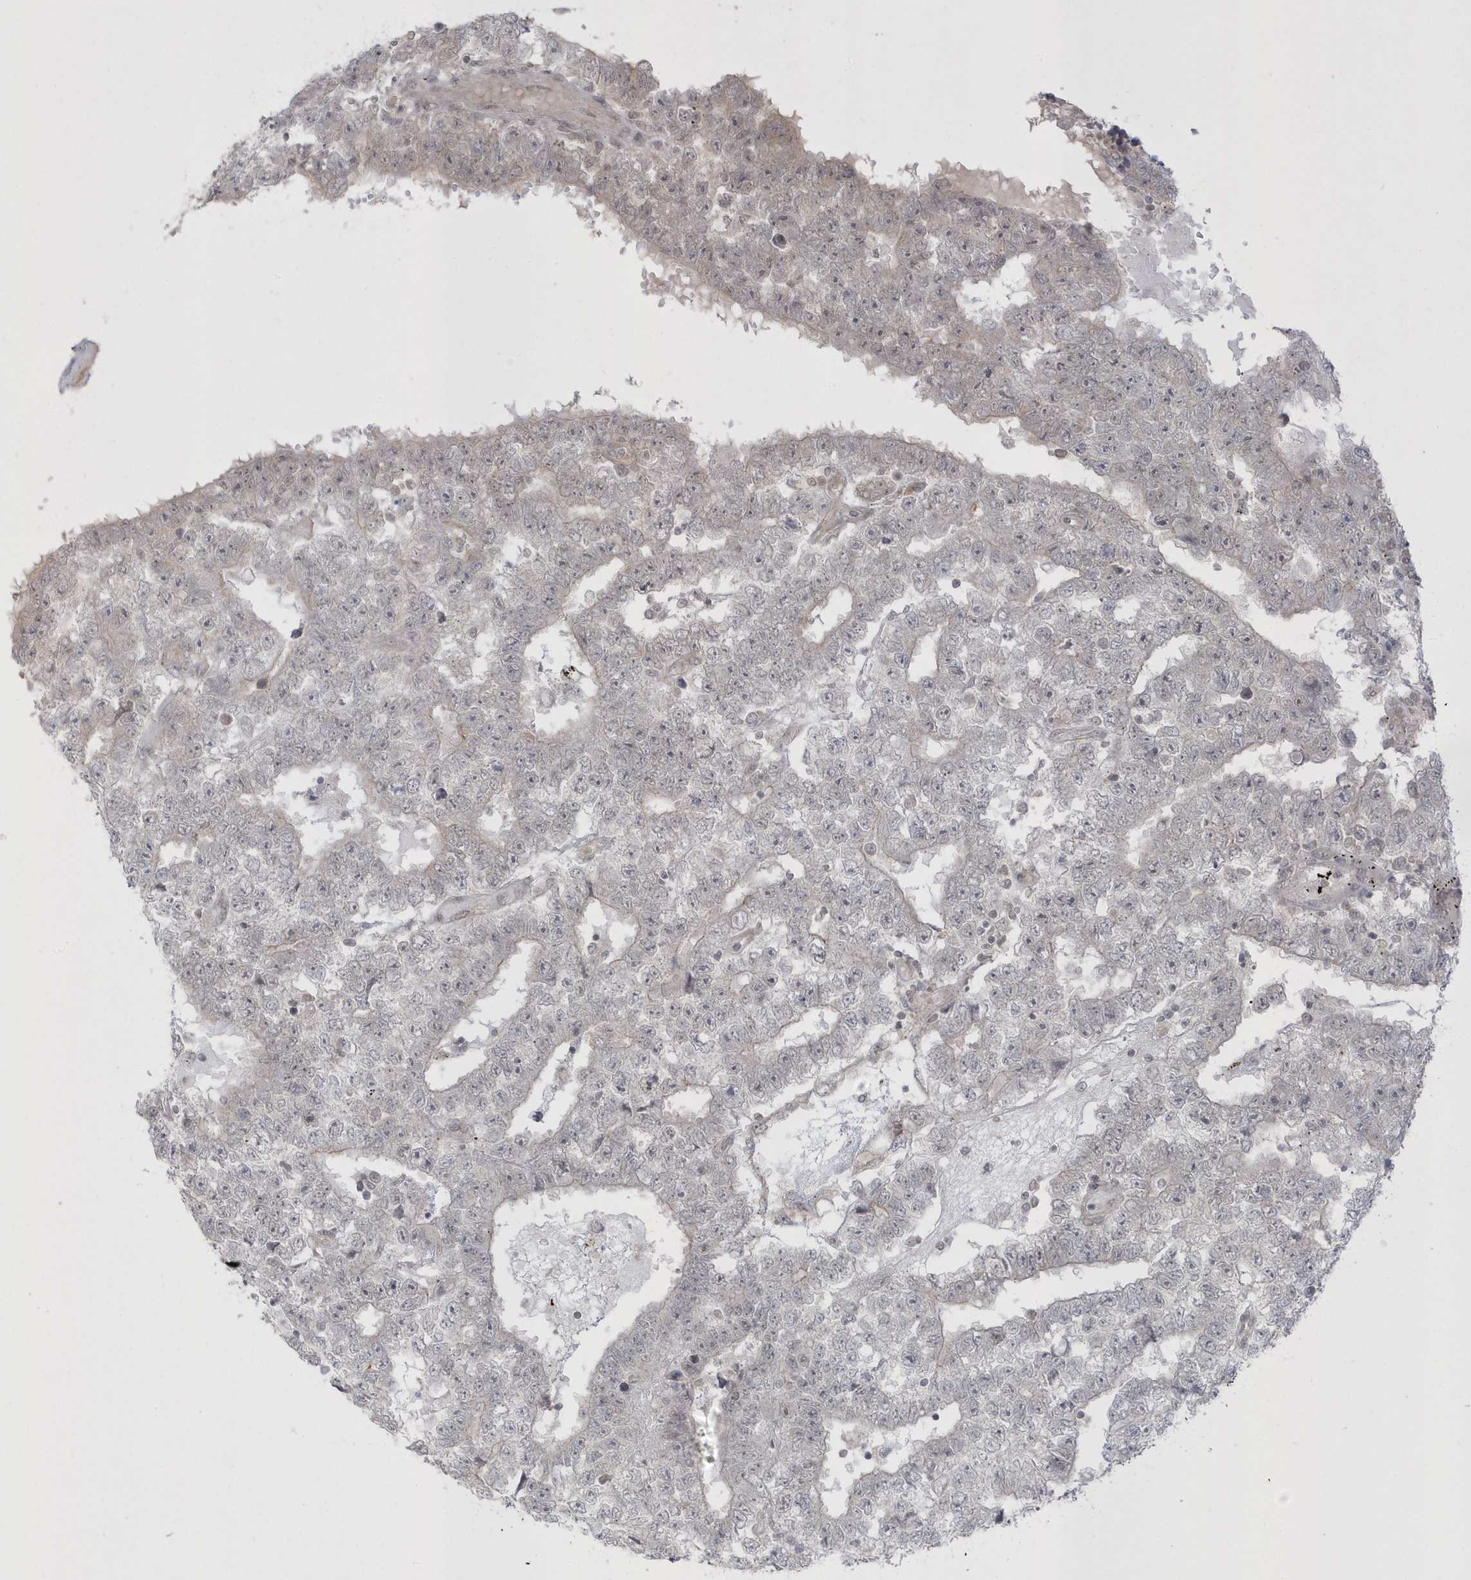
{"staining": {"intensity": "negative", "quantity": "none", "location": "none"}, "tissue": "testis cancer", "cell_type": "Tumor cells", "image_type": "cancer", "snomed": [{"axis": "morphology", "description": "Carcinoma, Embryonal, NOS"}, {"axis": "topography", "description": "Testis"}], "caption": "IHC photomicrograph of human embryonal carcinoma (testis) stained for a protein (brown), which shows no positivity in tumor cells.", "gene": "PARD3B", "patient": {"sex": "male", "age": 25}}